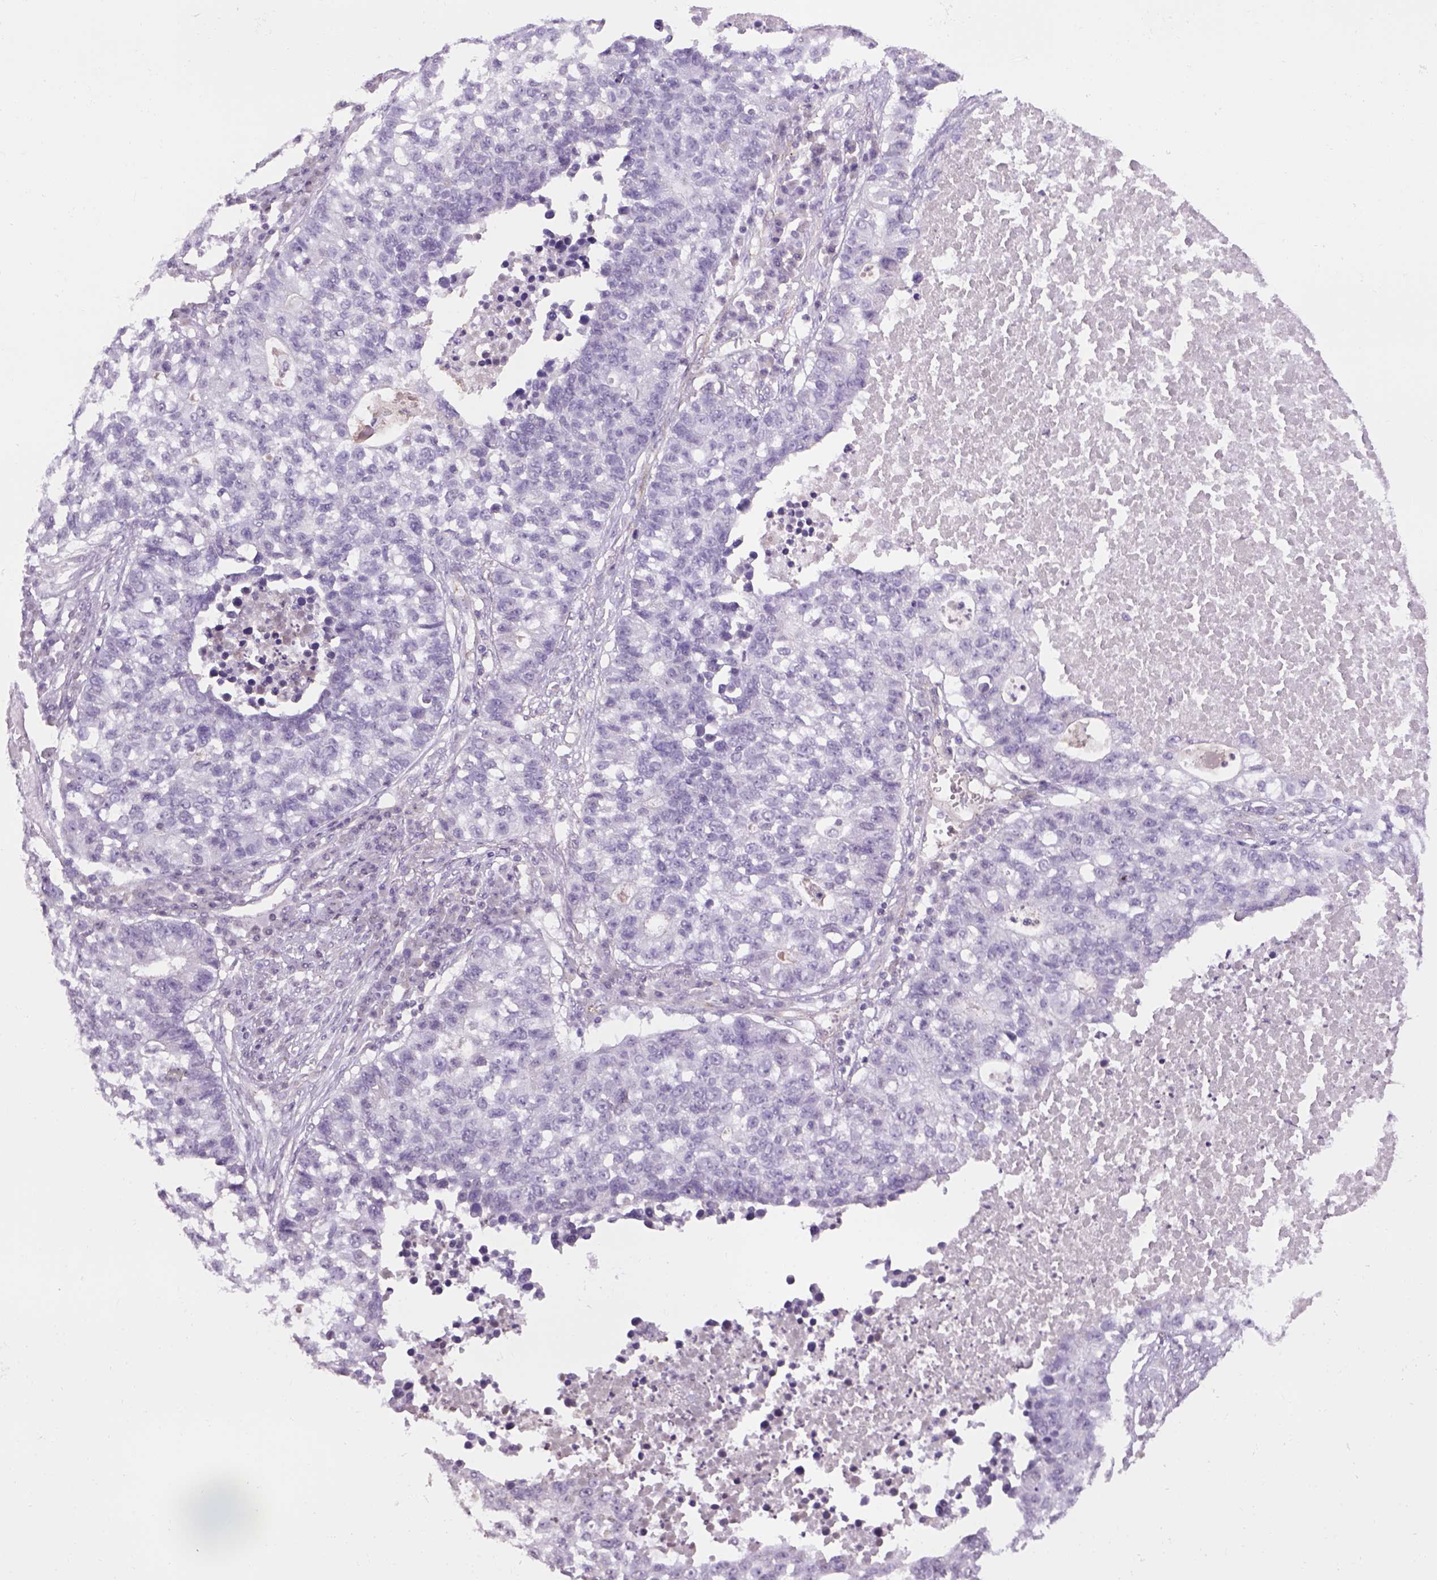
{"staining": {"intensity": "negative", "quantity": "none", "location": "none"}, "tissue": "lung cancer", "cell_type": "Tumor cells", "image_type": "cancer", "snomed": [{"axis": "morphology", "description": "Adenocarcinoma, NOS"}, {"axis": "topography", "description": "Lung"}], "caption": "Human adenocarcinoma (lung) stained for a protein using immunohistochemistry (IHC) exhibits no staining in tumor cells.", "gene": "PRRT1", "patient": {"sex": "male", "age": 57}}